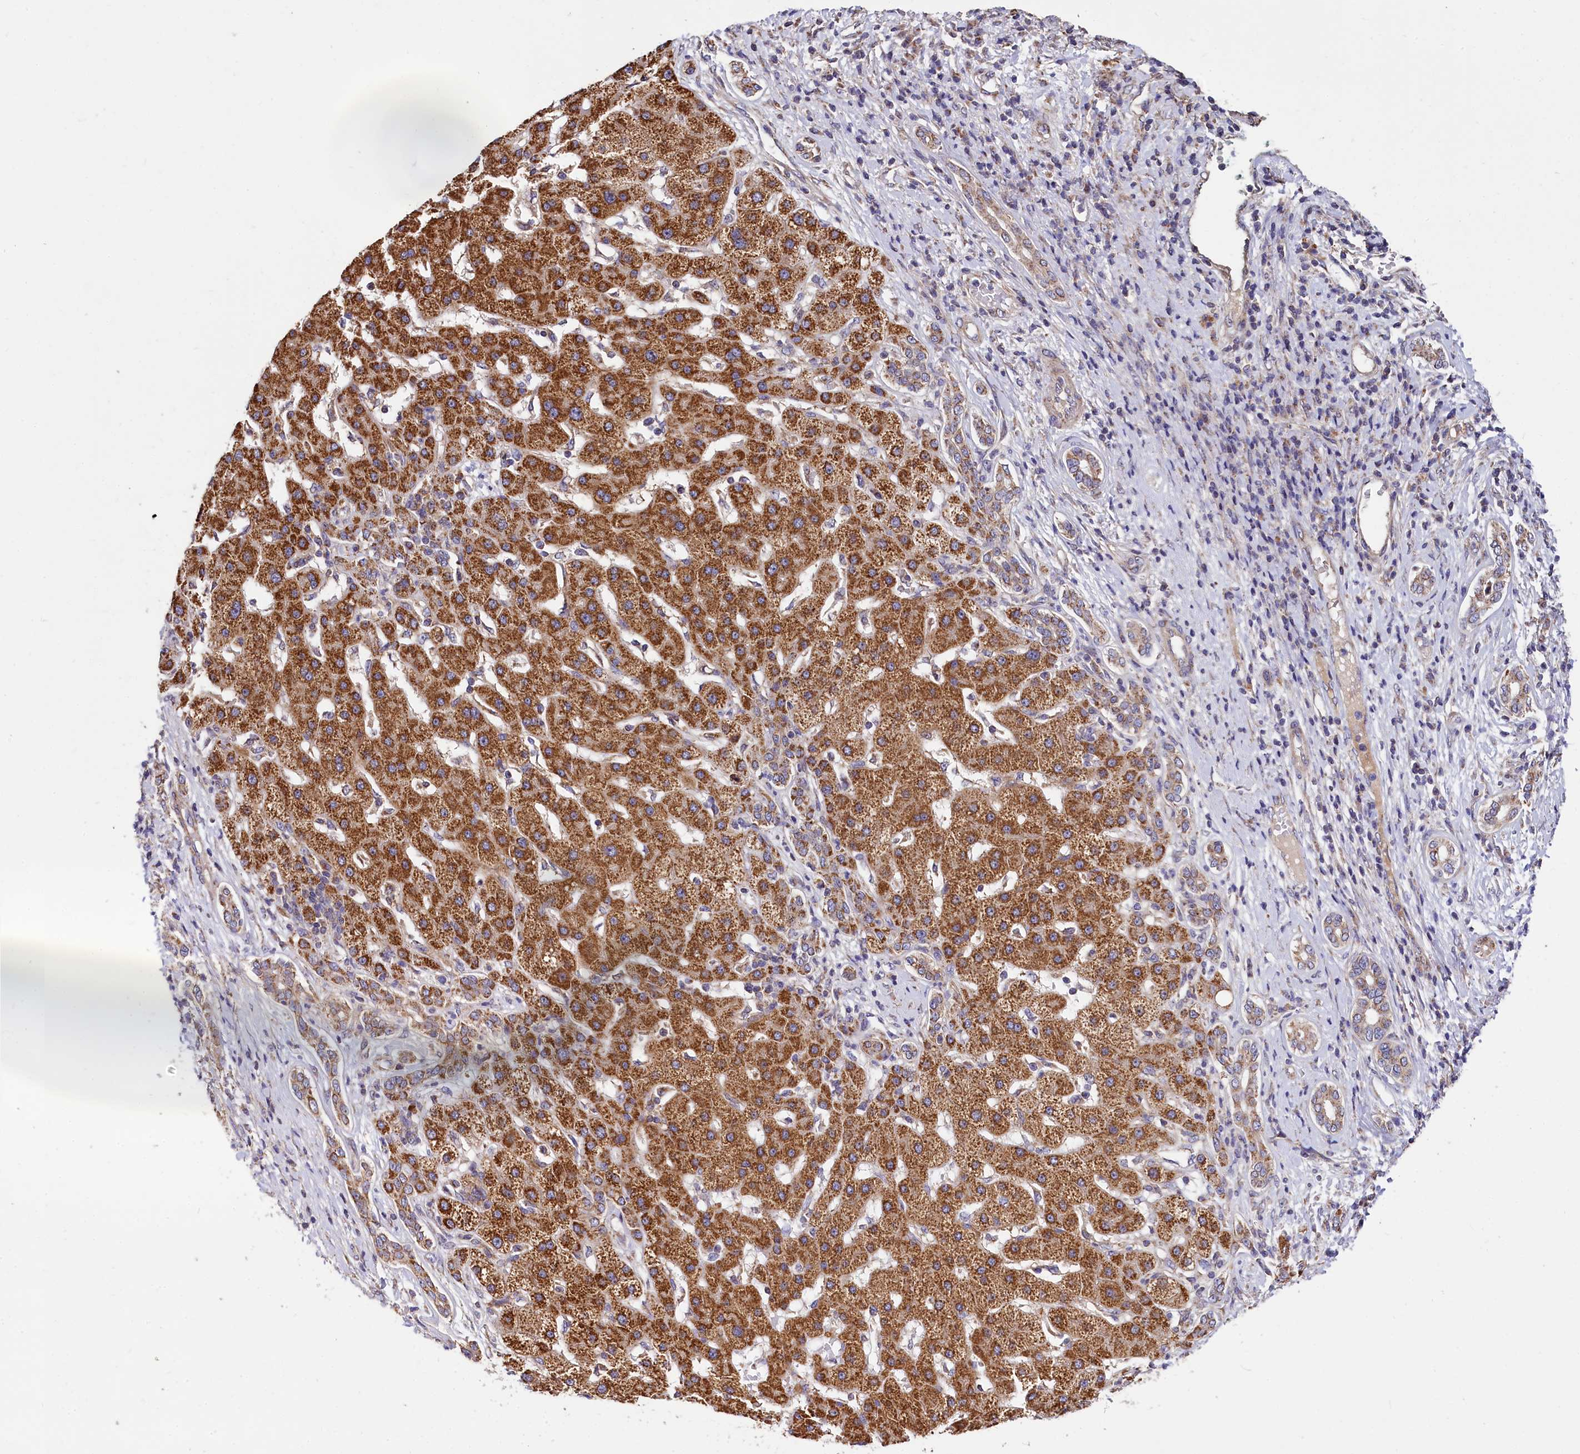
{"staining": {"intensity": "moderate", "quantity": ">75%", "location": "cytoplasmic/membranous"}, "tissue": "liver cancer", "cell_type": "Tumor cells", "image_type": "cancer", "snomed": [{"axis": "morphology", "description": "Carcinoma, Hepatocellular, NOS"}, {"axis": "topography", "description": "Liver"}], "caption": "Immunohistochemical staining of liver cancer shows medium levels of moderate cytoplasmic/membranous staining in approximately >75% of tumor cells.", "gene": "SPRYD3", "patient": {"sex": "male", "age": 65}}